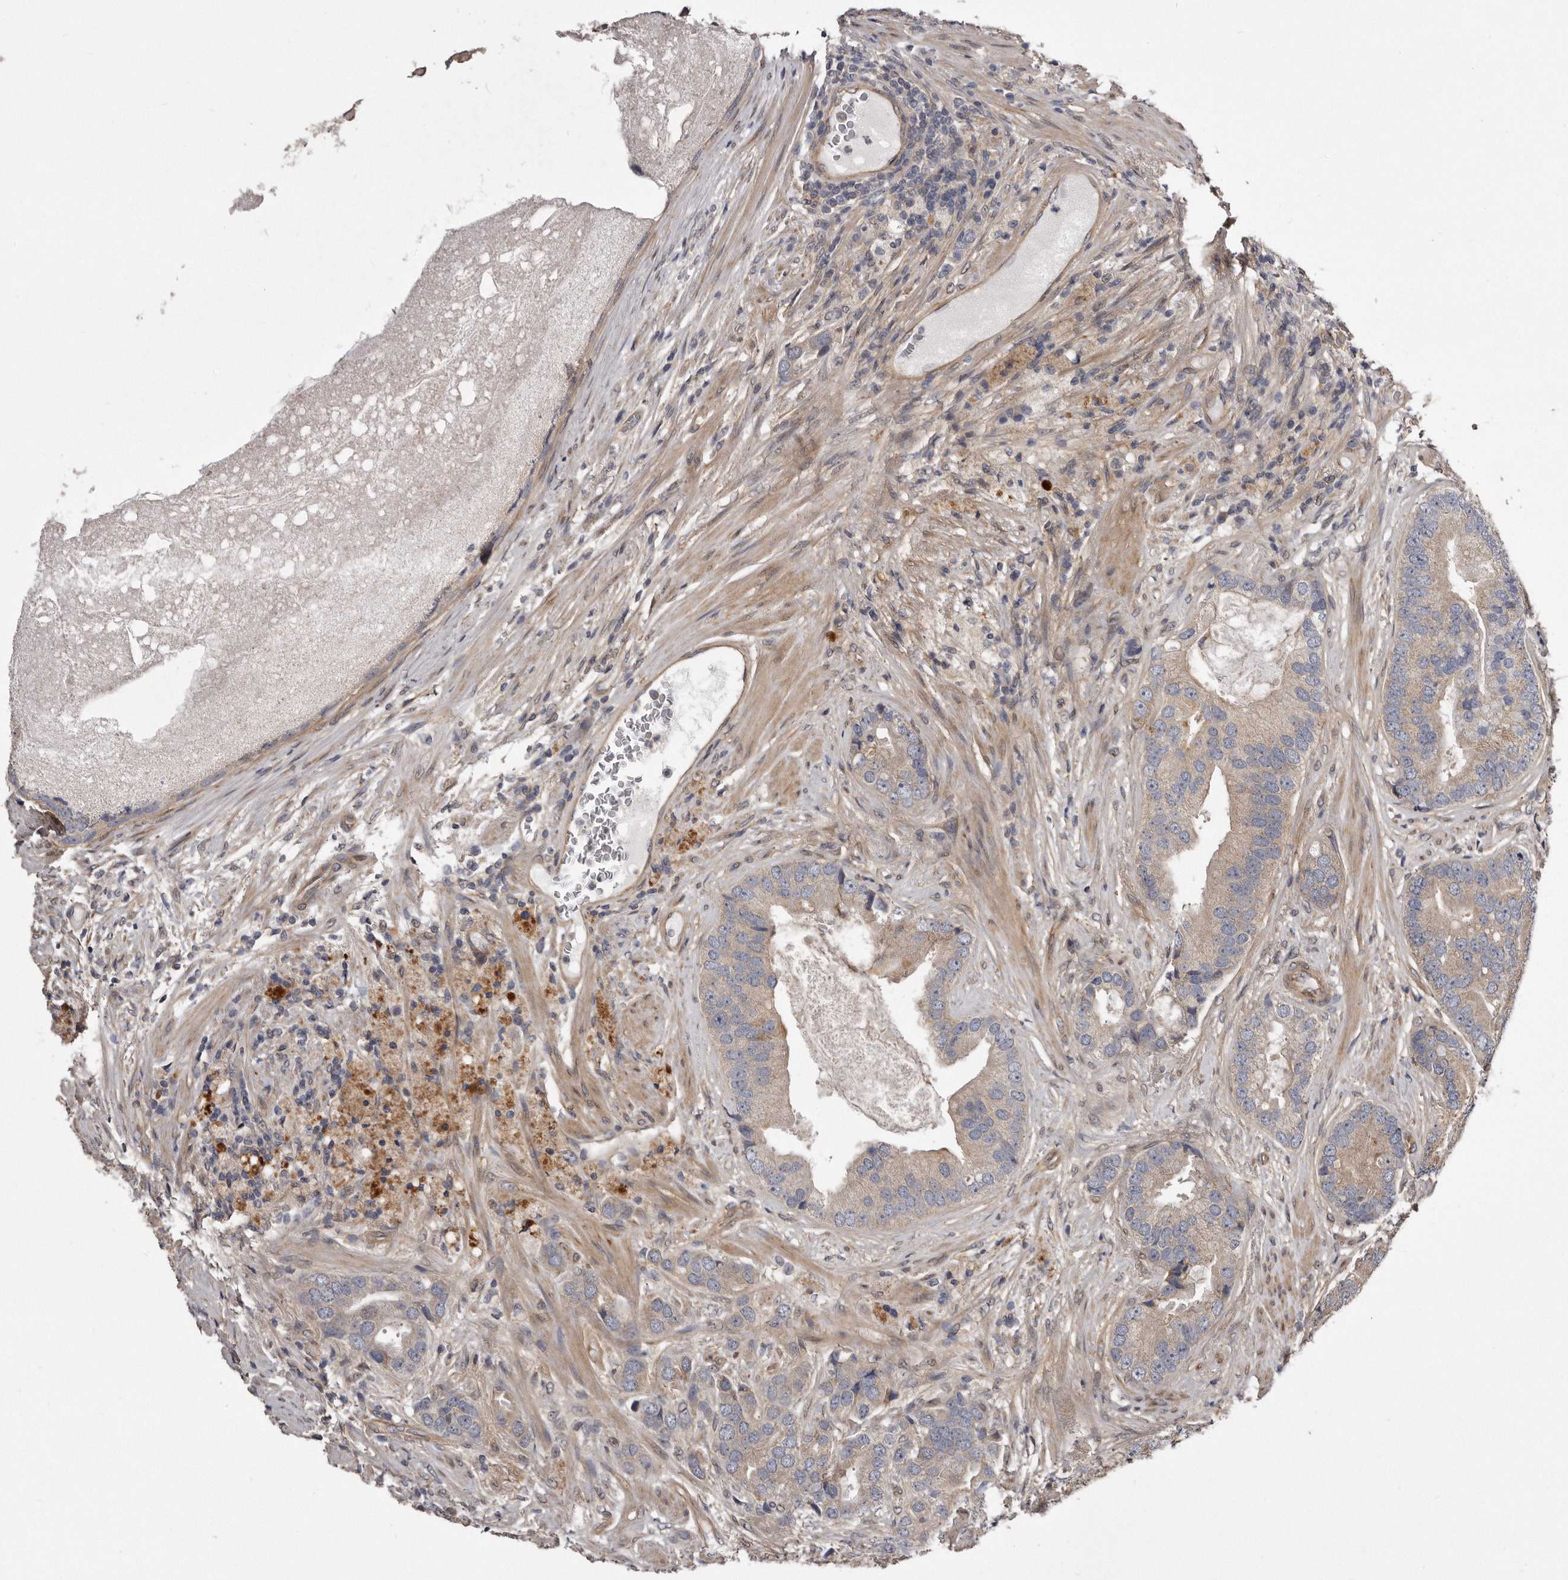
{"staining": {"intensity": "weak", "quantity": ">75%", "location": "cytoplasmic/membranous"}, "tissue": "prostate cancer", "cell_type": "Tumor cells", "image_type": "cancer", "snomed": [{"axis": "morphology", "description": "Adenocarcinoma, High grade"}, {"axis": "topography", "description": "Prostate"}], "caption": "Immunohistochemical staining of human prostate cancer (adenocarcinoma (high-grade)) shows low levels of weak cytoplasmic/membranous protein positivity in approximately >75% of tumor cells. (DAB = brown stain, brightfield microscopy at high magnification).", "gene": "ARMCX1", "patient": {"sex": "male", "age": 70}}